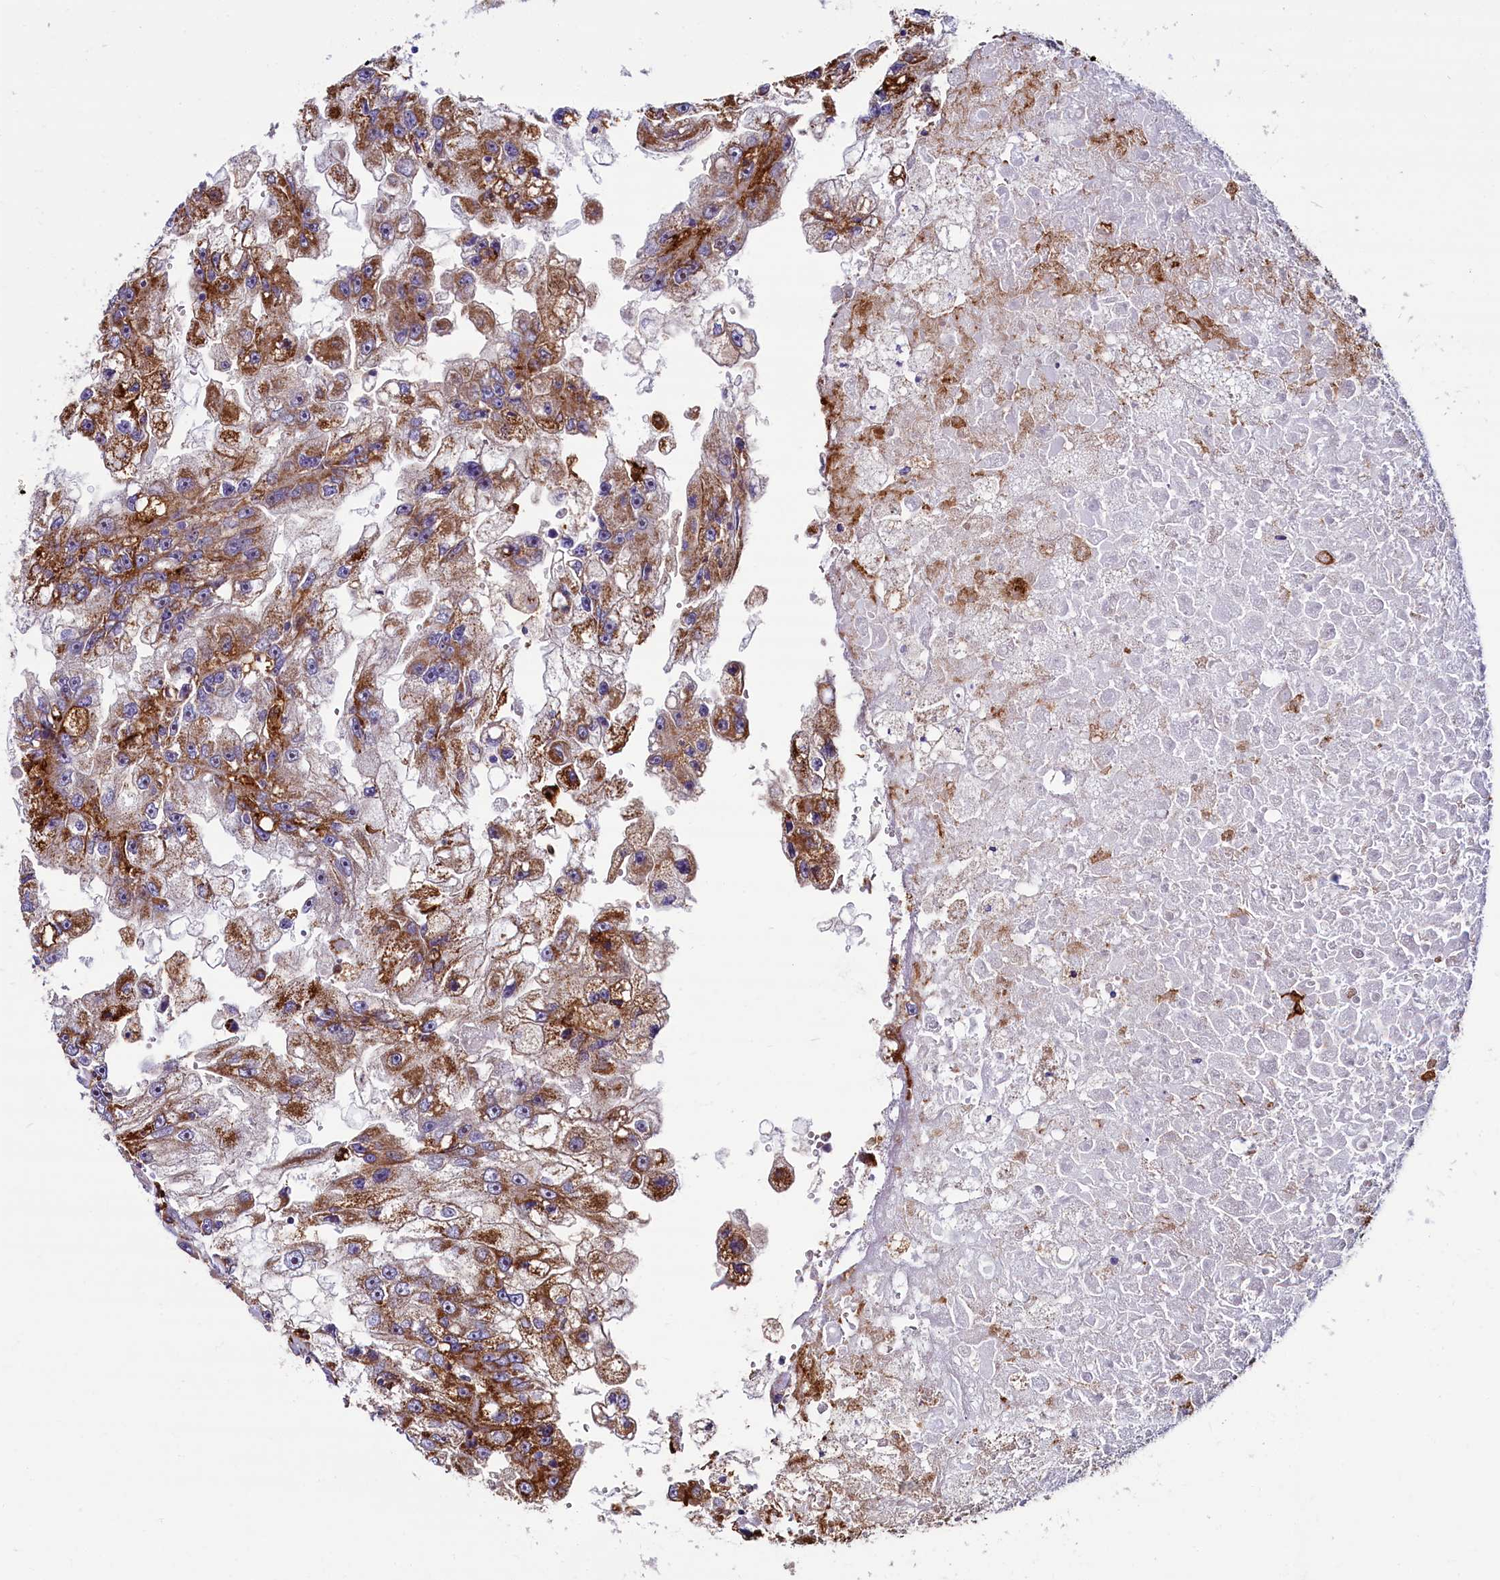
{"staining": {"intensity": "moderate", "quantity": ">75%", "location": "cytoplasmic/membranous"}, "tissue": "renal cancer", "cell_type": "Tumor cells", "image_type": "cancer", "snomed": [{"axis": "morphology", "description": "Adenocarcinoma, NOS"}, {"axis": "topography", "description": "Kidney"}], "caption": "Protein analysis of renal cancer tissue shows moderate cytoplasmic/membranous expression in about >75% of tumor cells.", "gene": "IL20RA", "patient": {"sex": "male", "age": 63}}